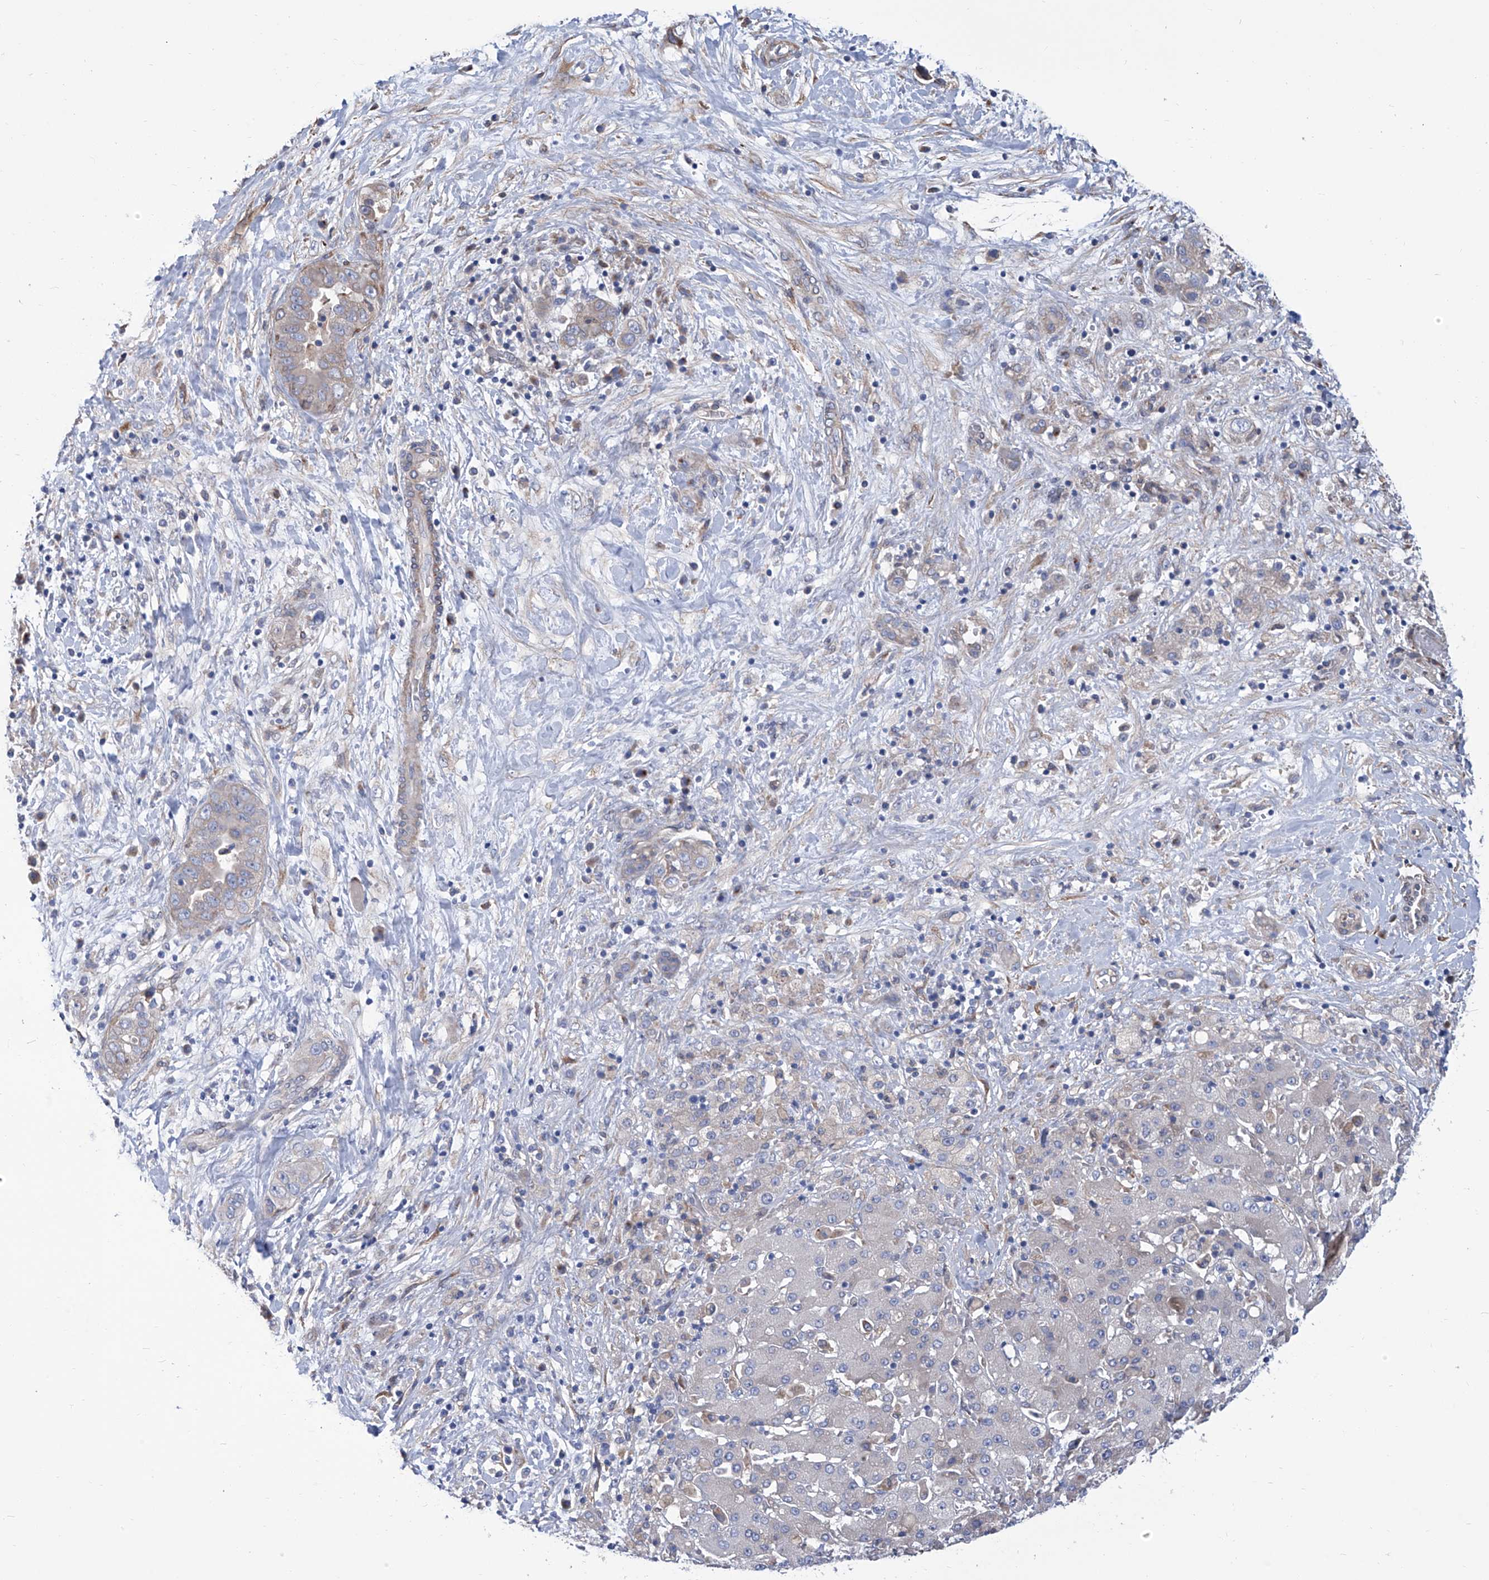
{"staining": {"intensity": "weak", "quantity": "25%-75%", "location": "cytoplasmic/membranous"}, "tissue": "liver cancer", "cell_type": "Tumor cells", "image_type": "cancer", "snomed": [{"axis": "morphology", "description": "Cholangiocarcinoma"}, {"axis": "topography", "description": "Liver"}], "caption": "DAB immunohistochemical staining of human liver cancer exhibits weak cytoplasmic/membranous protein positivity in about 25%-75% of tumor cells.", "gene": "SMS", "patient": {"sex": "female", "age": 52}}